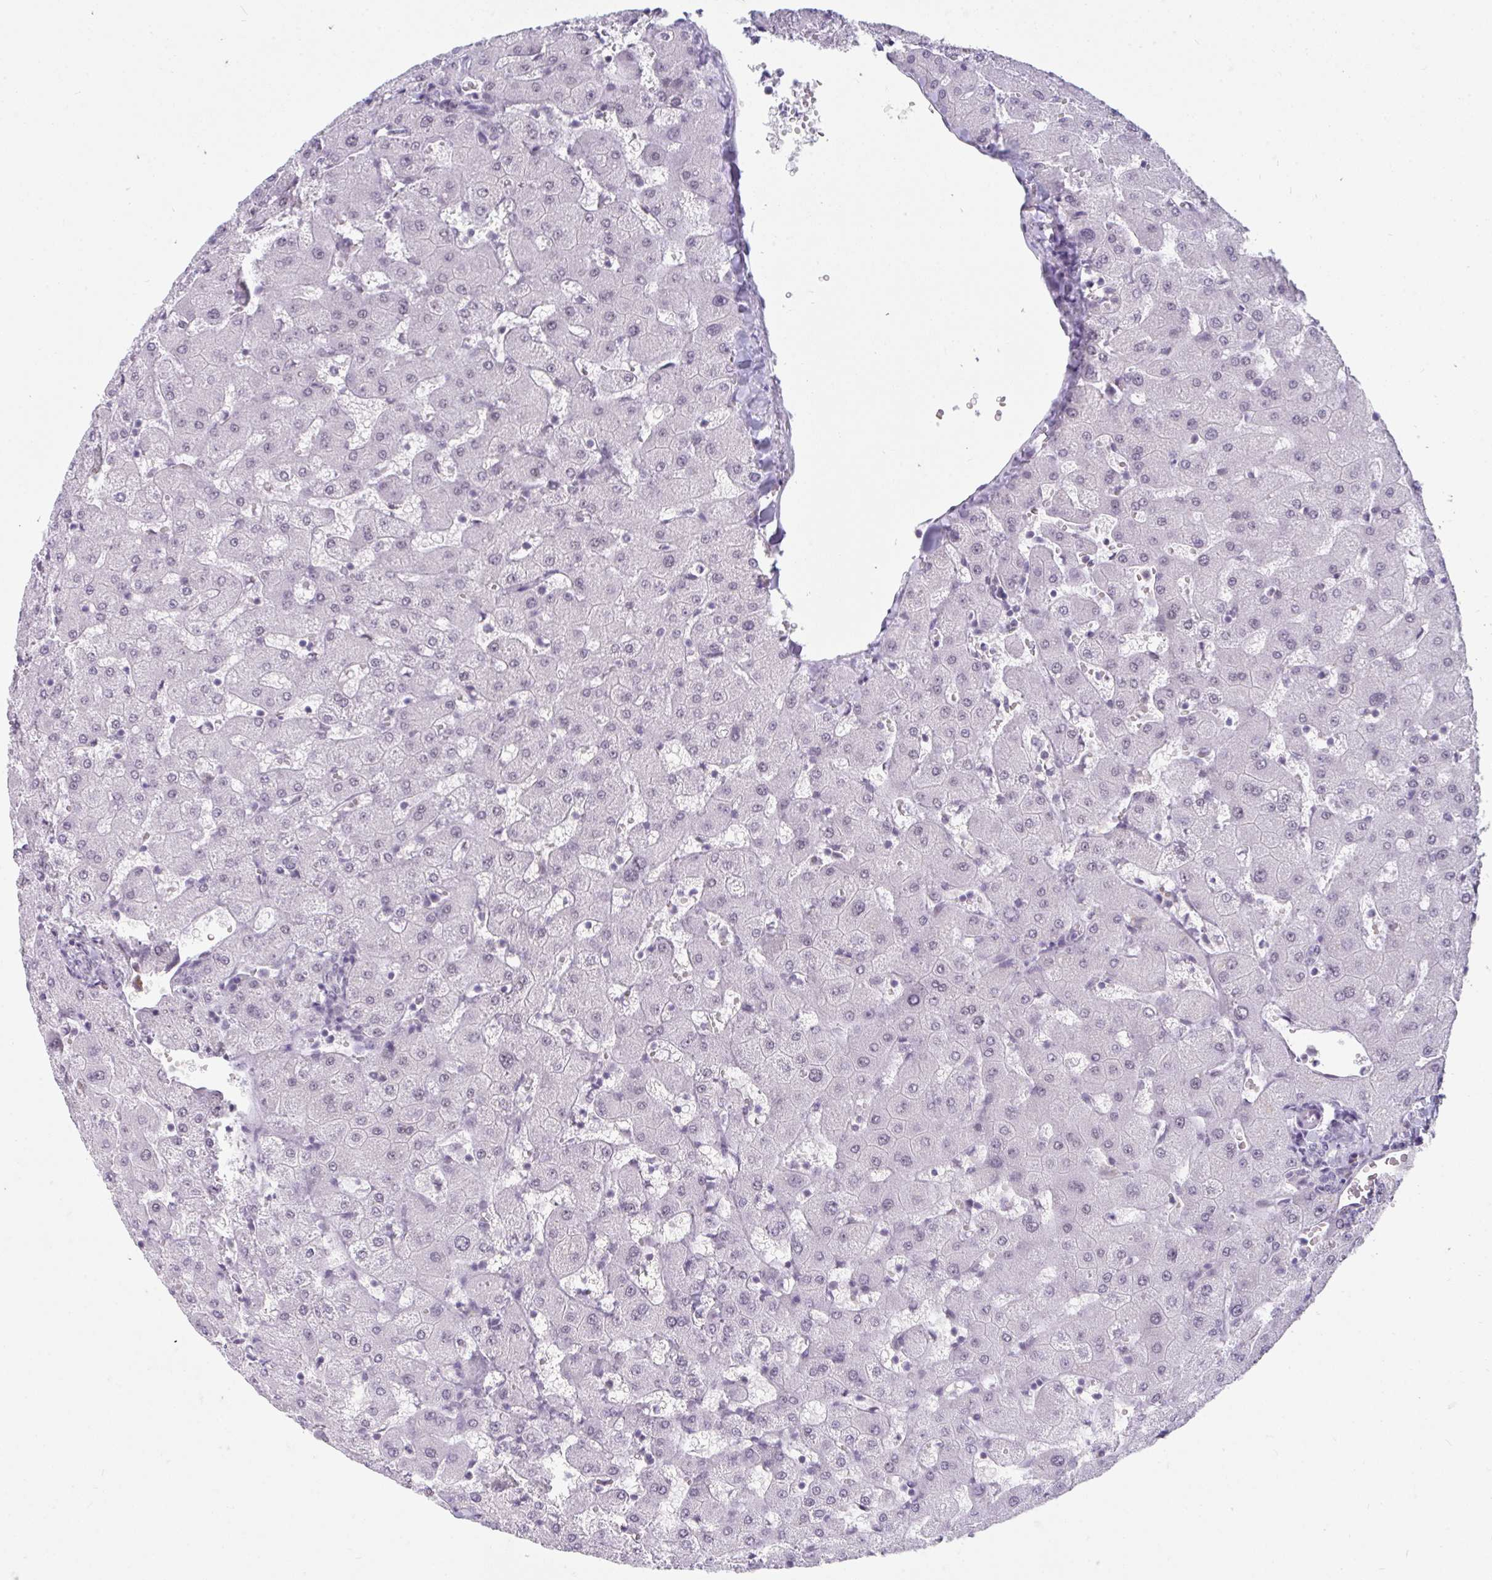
{"staining": {"intensity": "negative", "quantity": "none", "location": "none"}, "tissue": "liver", "cell_type": "Cholangiocytes", "image_type": "normal", "snomed": [{"axis": "morphology", "description": "Normal tissue, NOS"}, {"axis": "topography", "description": "Liver"}], "caption": "DAB (3,3'-diaminobenzidine) immunohistochemical staining of unremarkable human liver shows no significant staining in cholangiocytes.", "gene": "PRR14", "patient": {"sex": "female", "age": 63}}